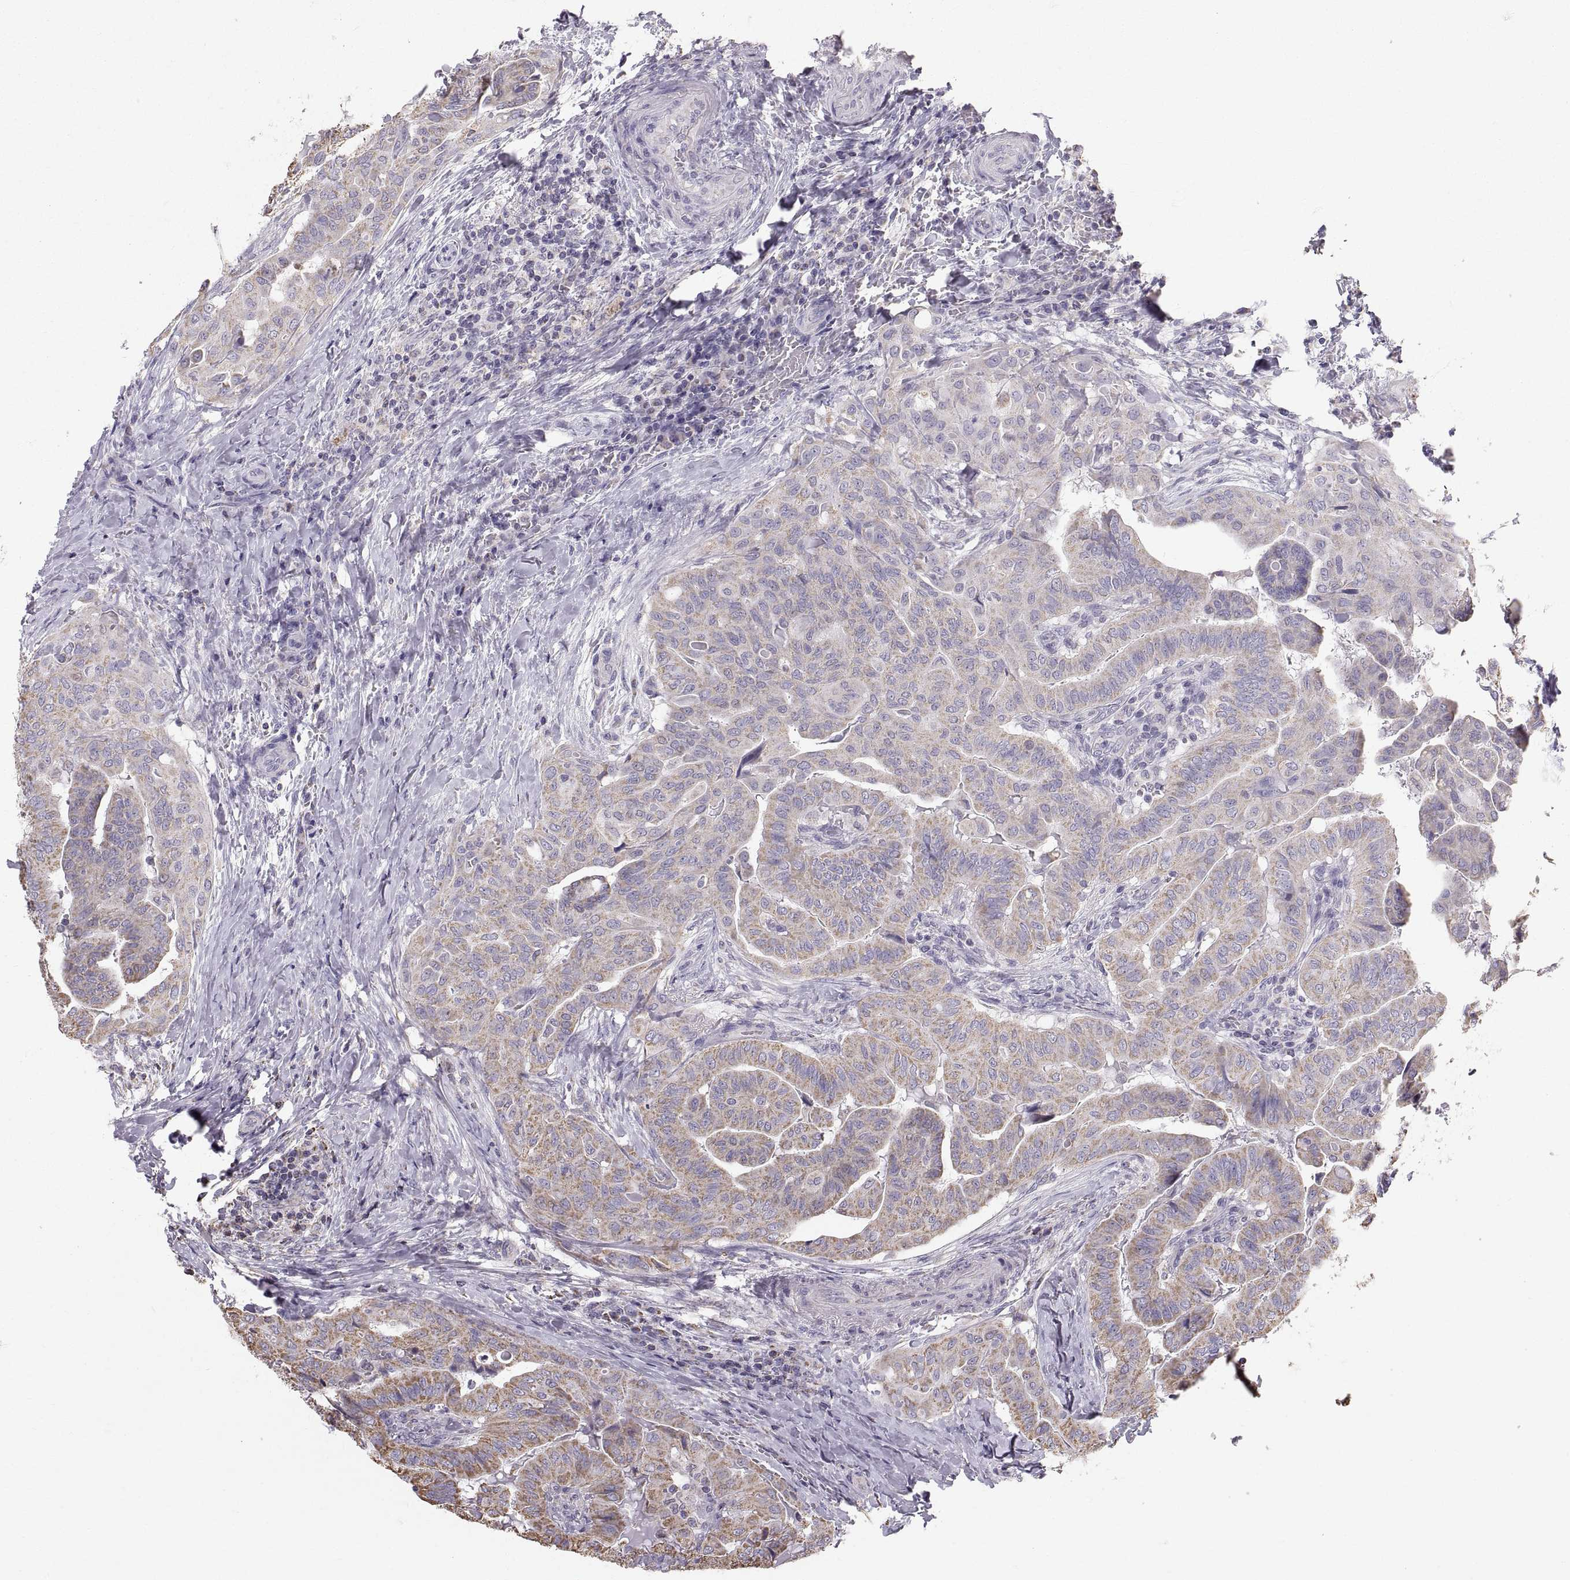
{"staining": {"intensity": "weak", "quantity": ">75%", "location": "cytoplasmic/membranous"}, "tissue": "thyroid cancer", "cell_type": "Tumor cells", "image_type": "cancer", "snomed": [{"axis": "morphology", "description": "Papillary adenocarcinoma, NOS"}, {"axis": "topography", "description": "Thyroid gland"}], "caption": "Human thyroid cancer (papillary adenocarcinoma) stained for a protein (brown) shows weak cytoplasmic/membranous positive expression in approximately >75% of tumor cells.", "gene": "STMND1", "patient": {"sex": "female", "age": 68}}